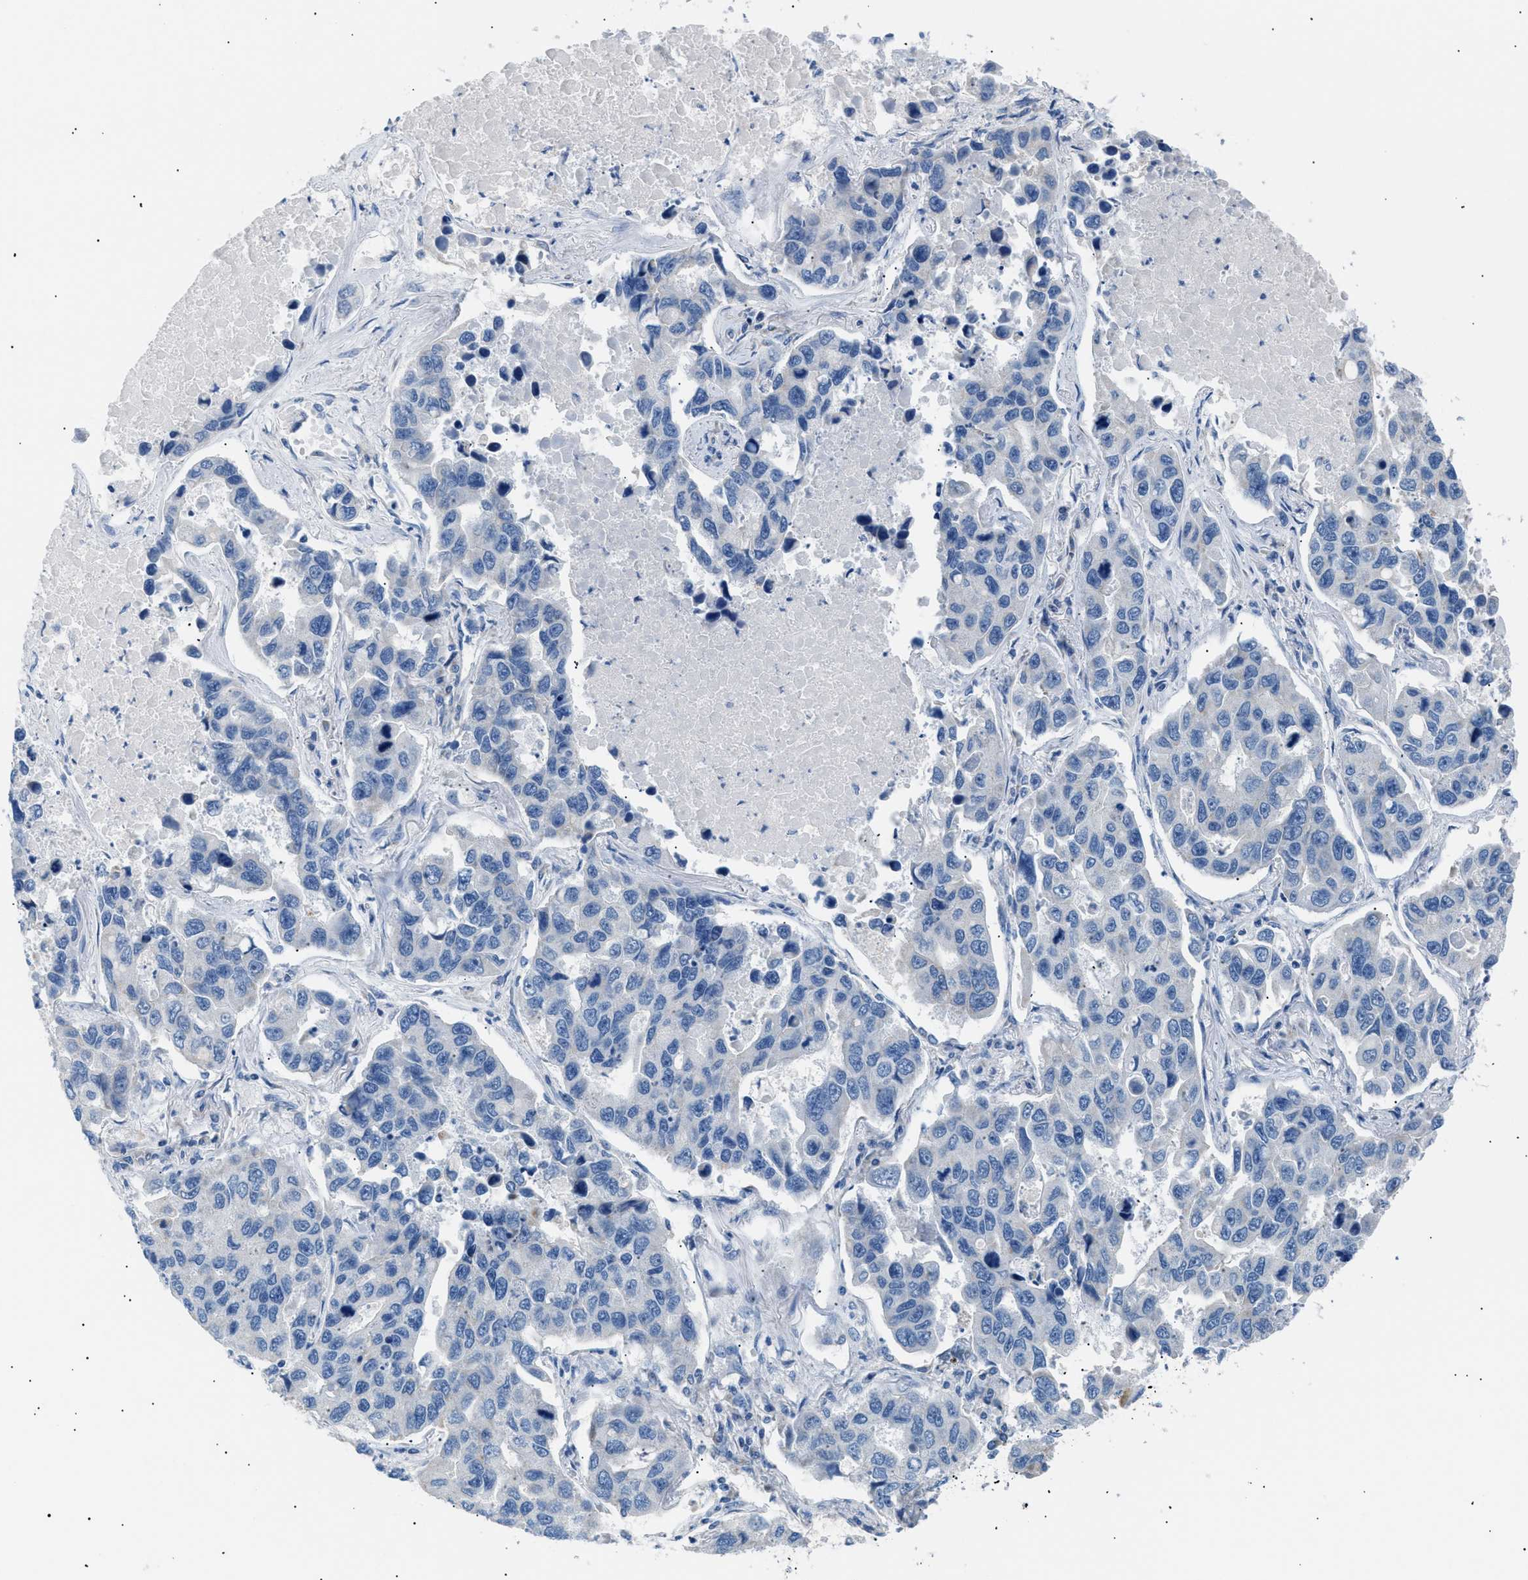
{"staining": {"intensity": "negative", "quantity": "none", "location": "none"}, "tissue": "lung cancer", "cell_type": "Tumor cells", "image_type": "cancer", "snomed": [{"axis": "morphology", "description": "Adenocarcinoma, NOS"}, {"axis": "topography", "description": "Lung"}], "caption": "The photomicrograph exhibits no significant expression in tumor cells of lung adenocarcinoma.", "gene": "ILDR1", "patient": {"sex": "male", "age": 64}}